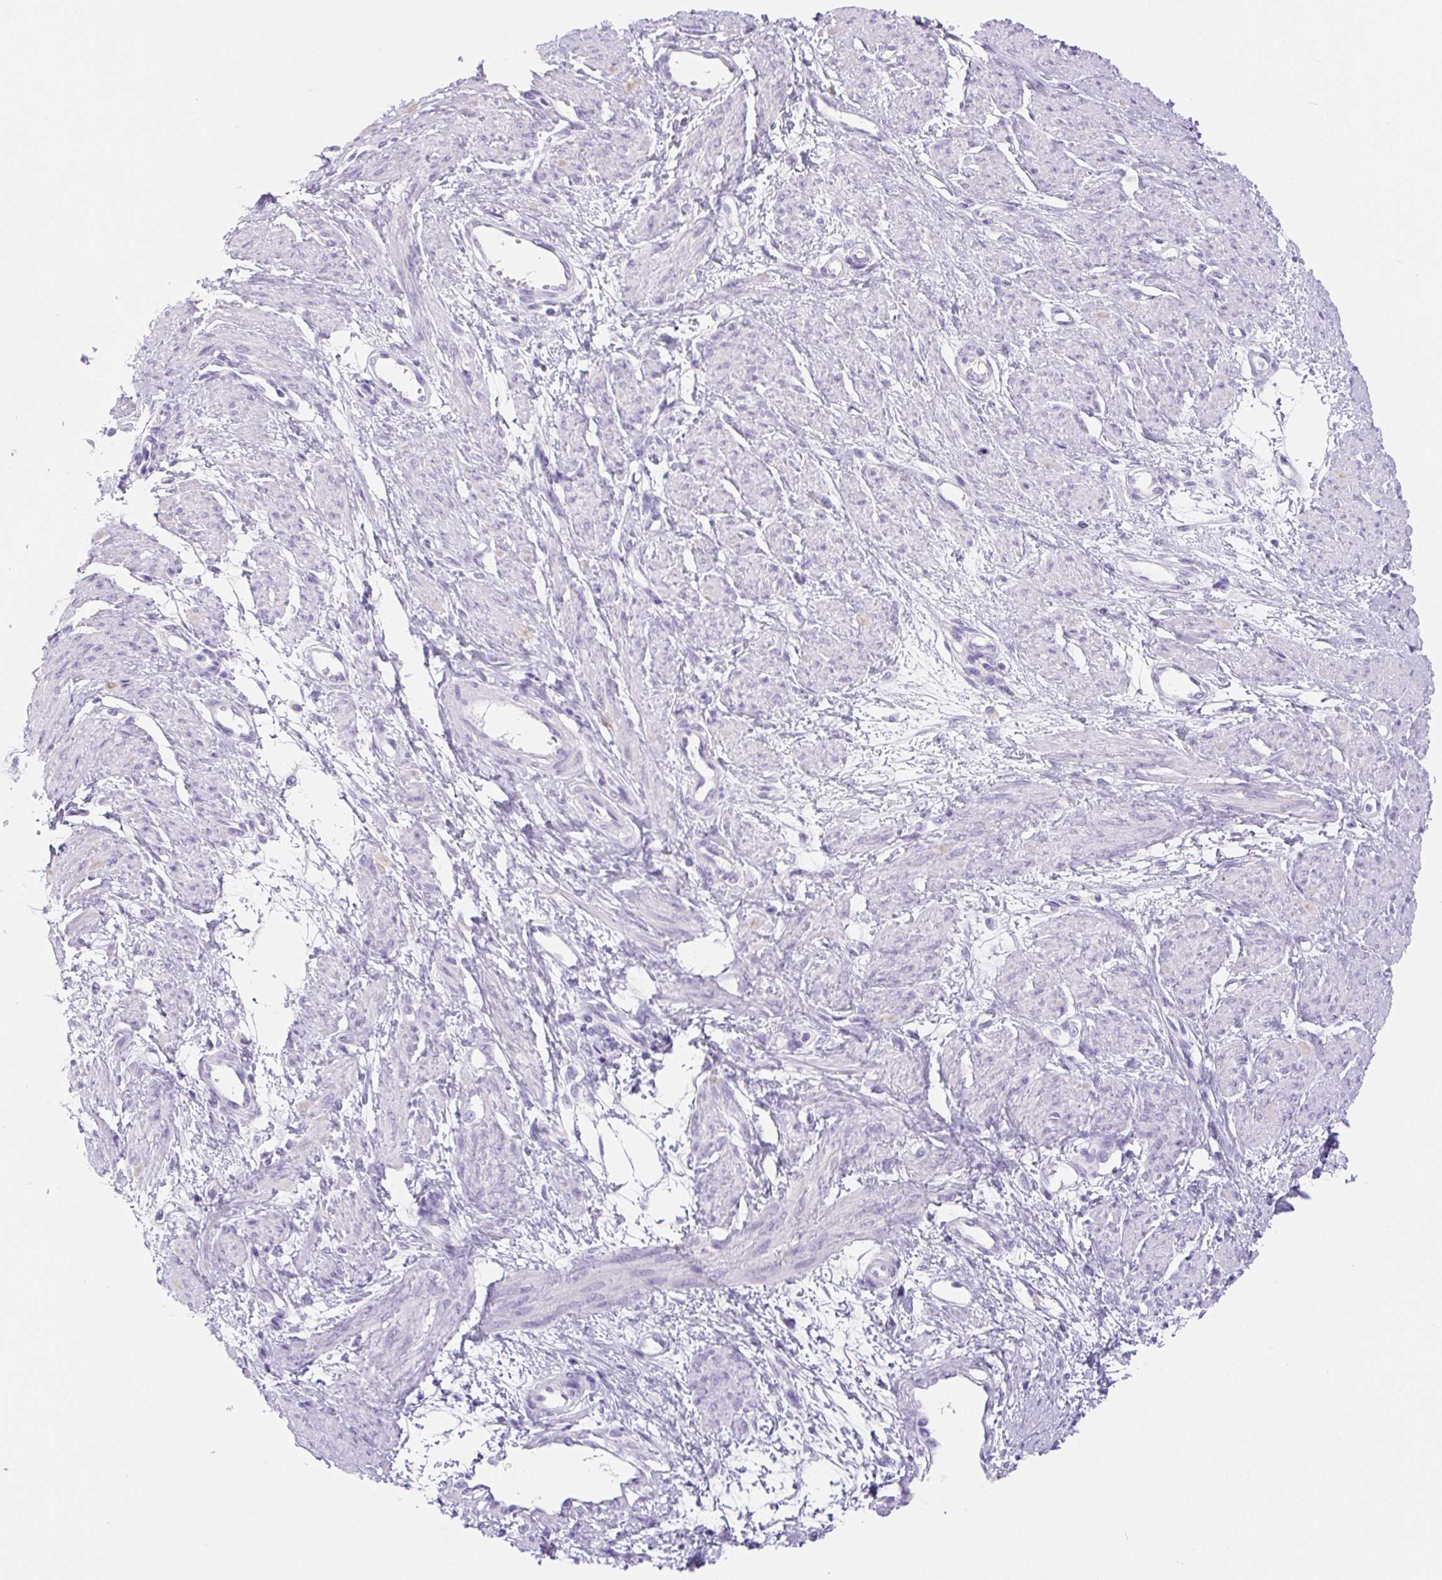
{"staining": {"intensity": "negative", "quantity": "none", "location": "none"}, "tissue": "smooth muscle", "cell_type": "Smooth muscle cells", "image_type": "normal", "snomed": [{"axis": "morphology", "description": "Normal tissue, NOS"}, {"axis": "topography", "description": "Smooth muscle"}, {"axis": "topography", "description": "Uterus"}], "caption": "High power microscopy histopathology image of an immunohistochemistry (IHC) image of benign smooth muscle, revealing no significant staining in smooth muscle cells.", "gene": "PNLIP", "patient": {"sex": "female", "age": 39}}